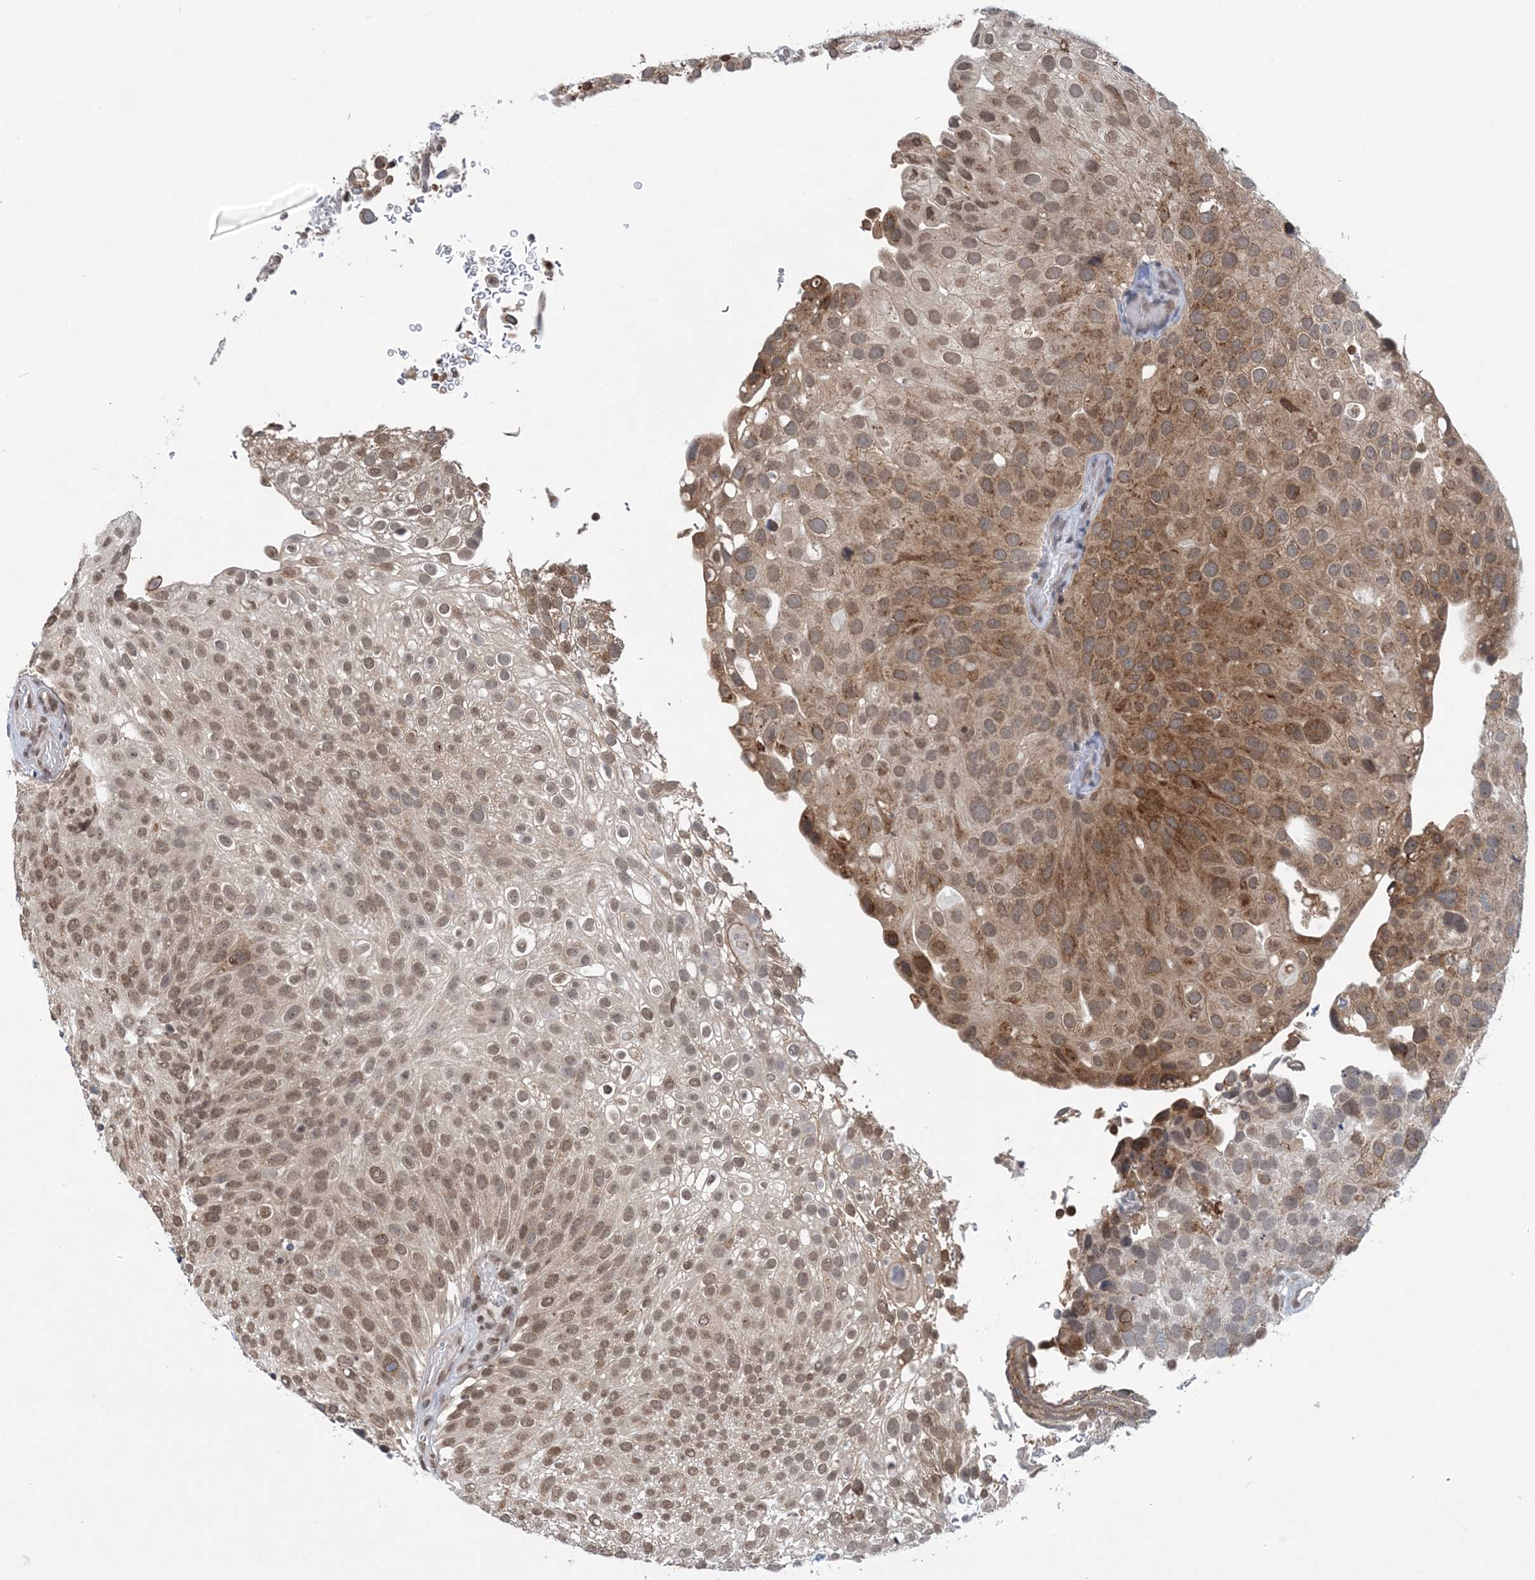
{"staining": {"intensity": "moderate", "quantity": ">75%", "location": "cytoplasmic/membranous,nuclear"}, "tissue": "urothelial cancer", "cell_type": "Tumor cells", "image_type": "cancer", "snomed": [{"axis": "morphology", "description": "Urothelial carcinoma, Low grade"}, {"axis": "topography", "description": "Urinary bladder"}], "caption": "Immunohistochemical staining of human urothelial cancer shows moderate cytoplasmic/membranous and nuclear protein expression in approximately >75% of tumor cells.", "gene": "CCDC152", "patient": {"sex": "male", "age": 78}}